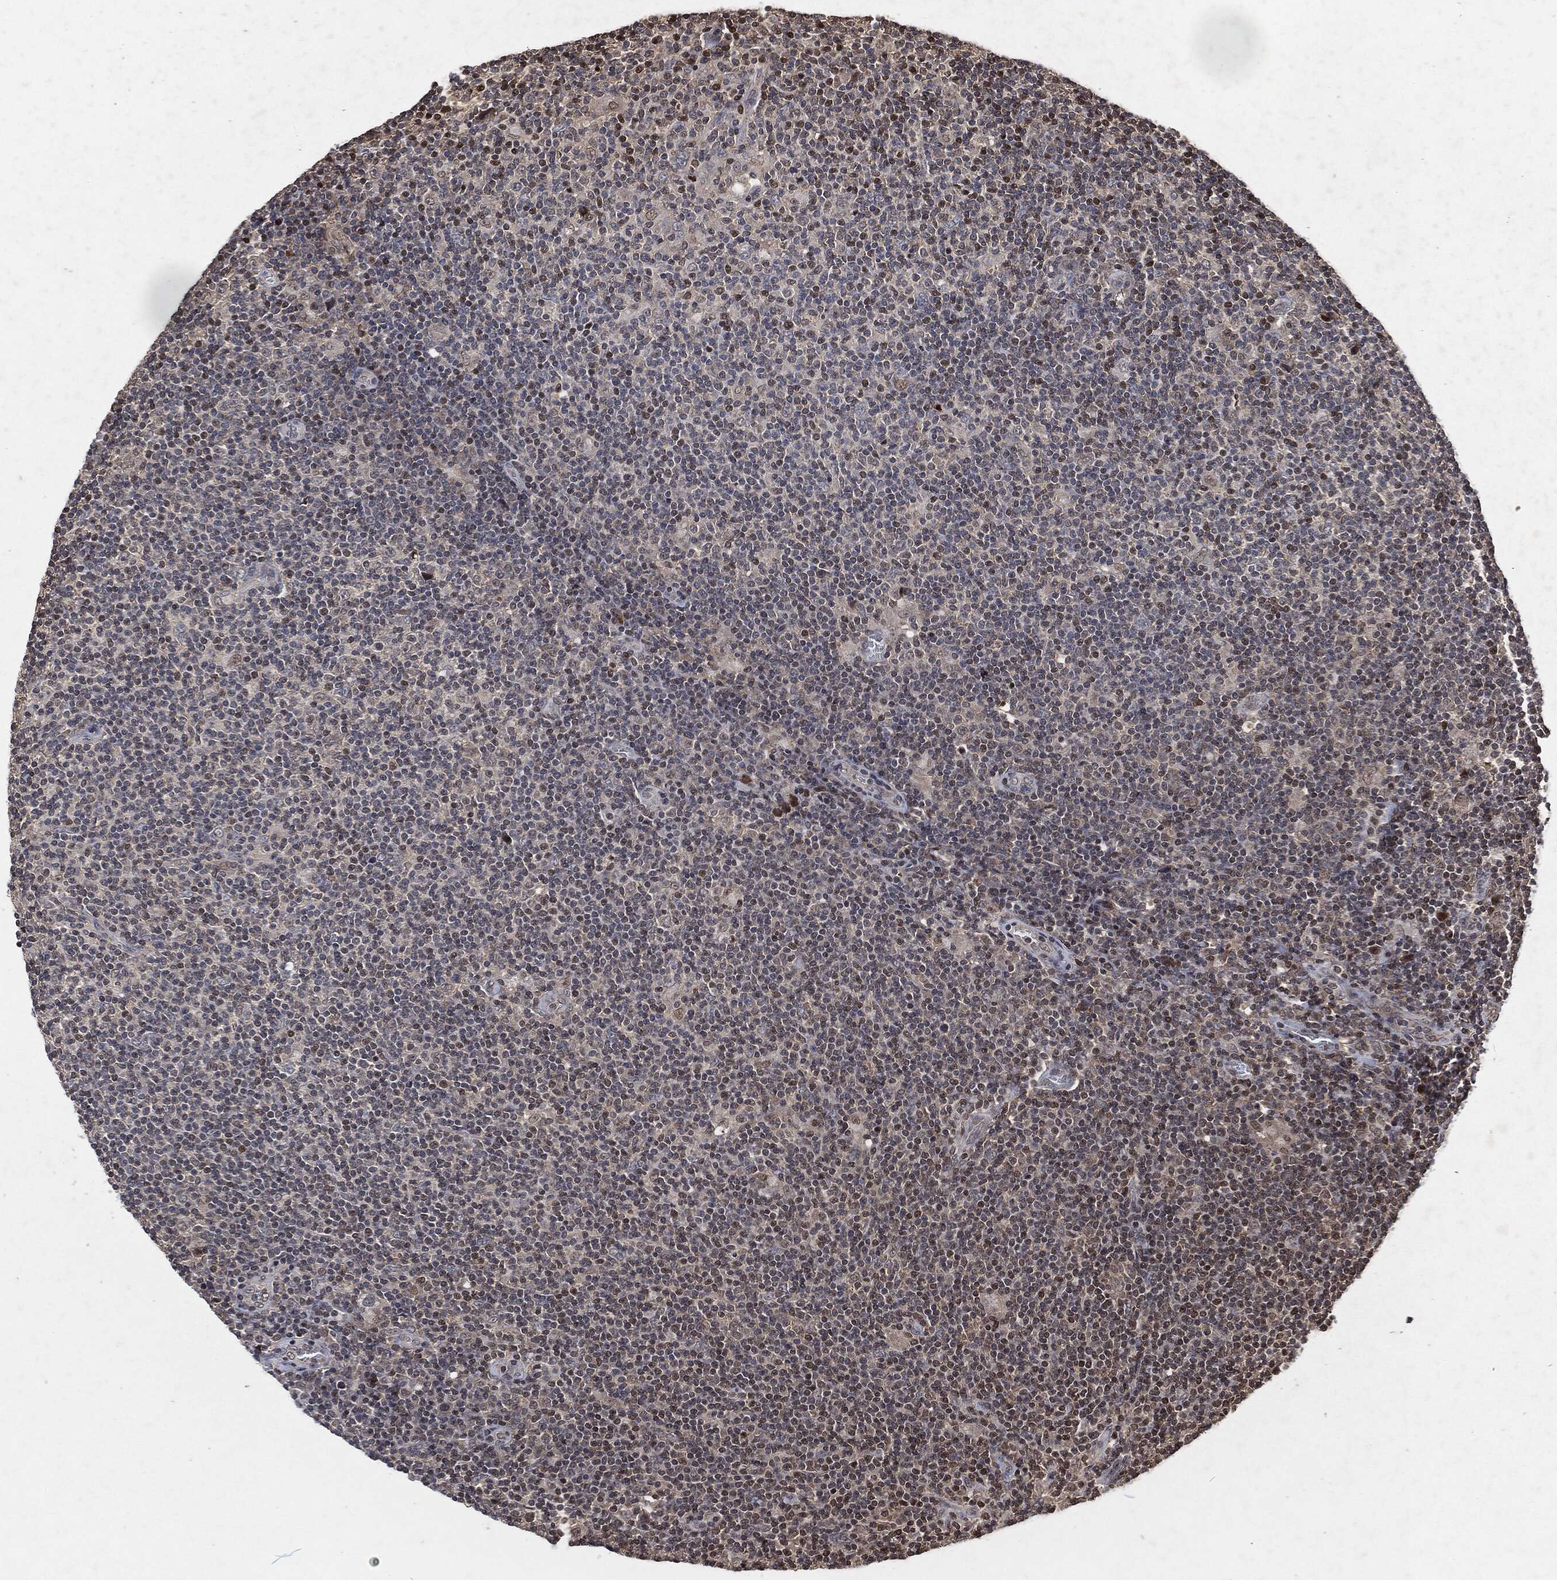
{"staining": {"intensity": "weak", "quantity": "25%-75%", "location": "nuclear"}, "tissue": "lymphoma", "cell_type": "Tumor cells", "image_type": "cancer", "snomed": [{"axis": "morphology", "description": "Hodgkin's disease, NOS"}, {"axis": "topography", "description": "Lymph node"}], "caption": "Brown immunohistochemical staining in Hodgkin's disease reveals weak nuclear expression in about 25%-75% of tumor cells.", "gene": "SNAI1", "patient": {"sex": "male", "age": 40}}